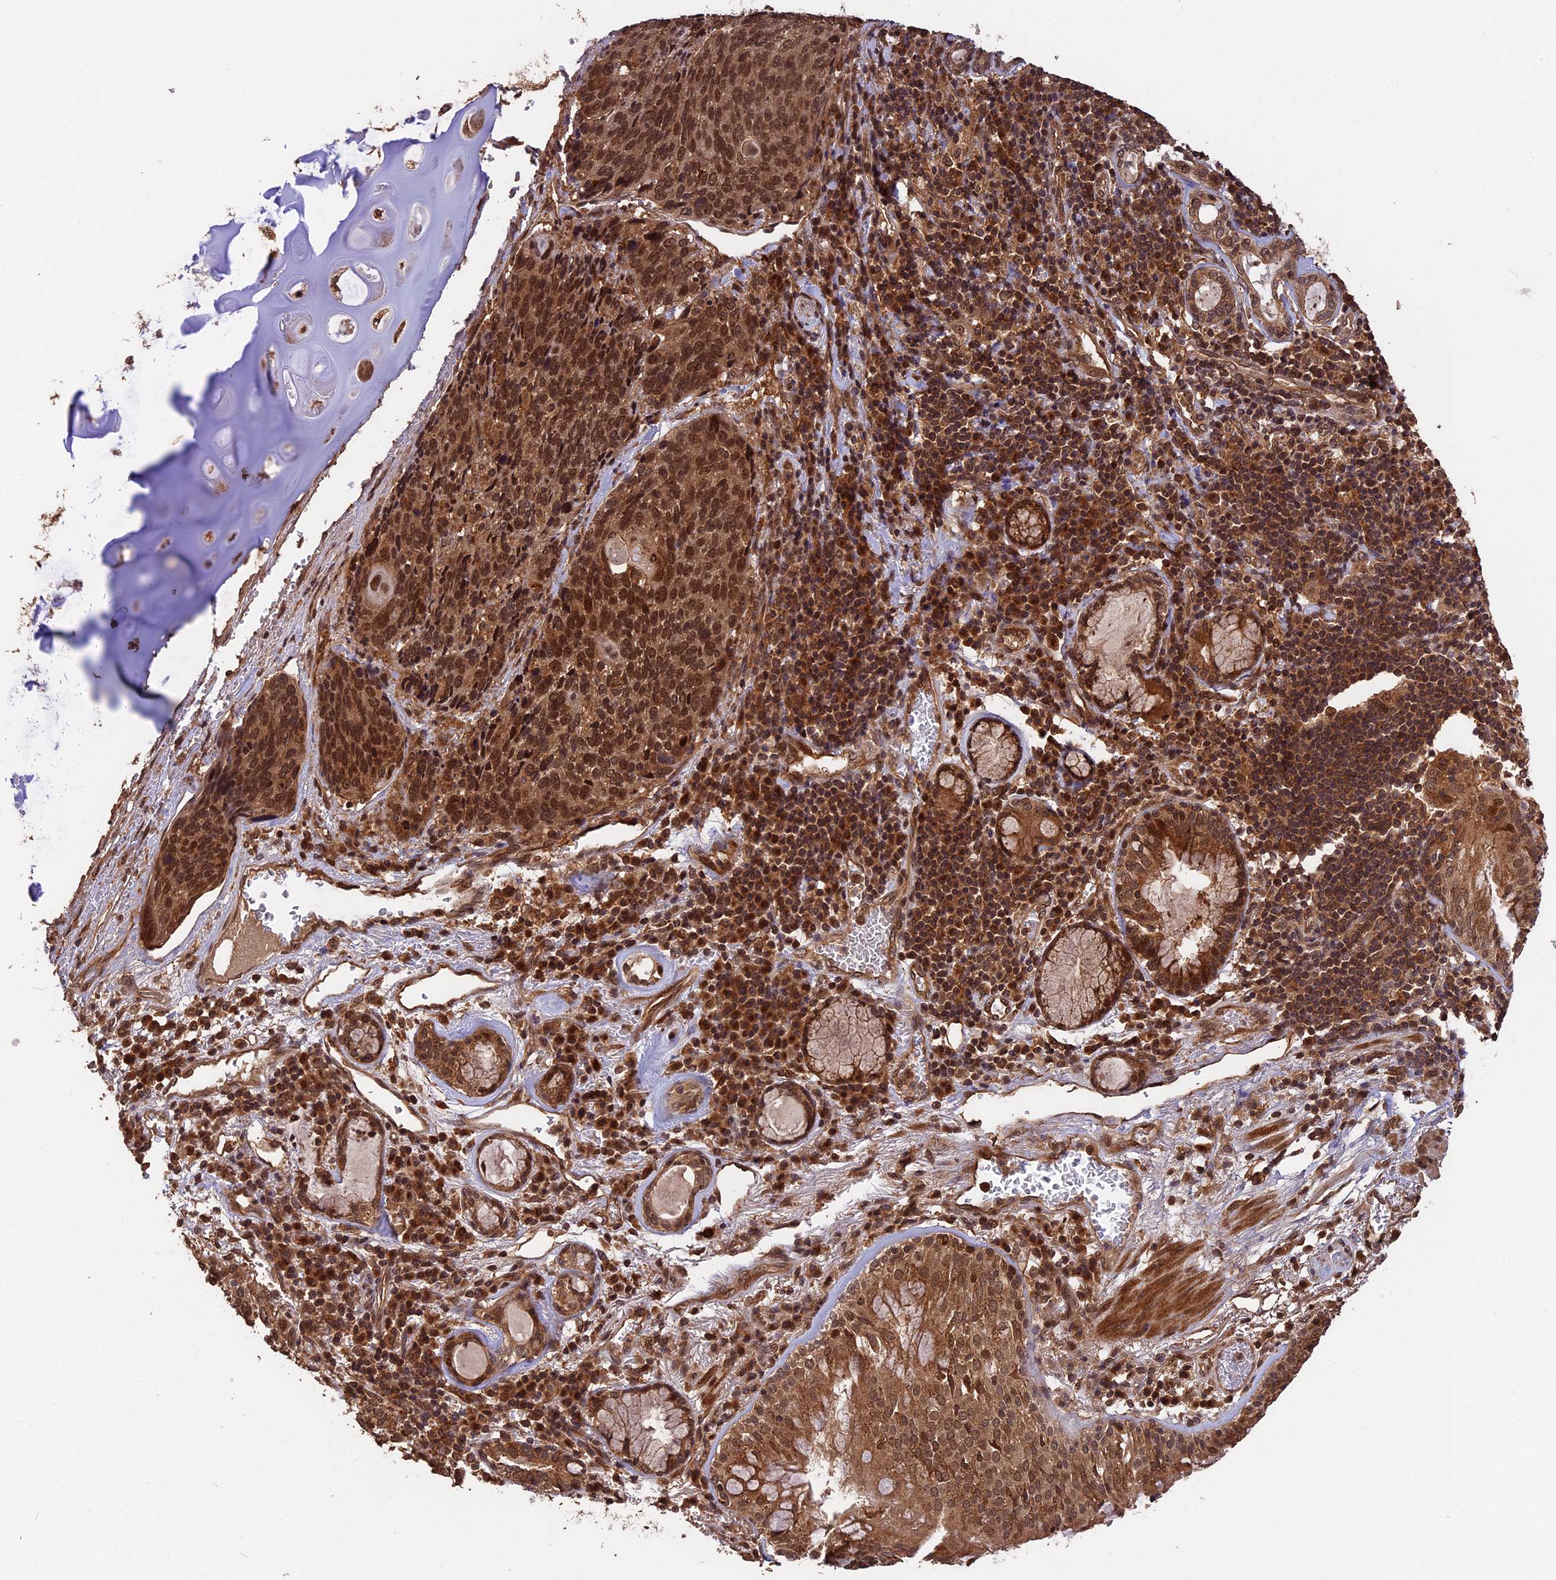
{"staining": {"intensity": "strong", "quantity": ">75%", "location": "nuclear"}, "tissue": "lung cancer", "cell_type": "Tumor cells", "image_type": "cancer", "snomed": [{"axis": "morphology", "description": "Squamous cell carcinoma, NOS"}, {"axis": "topography", "description": "Lung"}], "caption": "IHC of lung squamous cell carcinoma reveals high levels of strong nuclear expression in about >75% of tumor cells.", "gene": "ESCO1", "patient": {"sex": "male", "age": 66}}